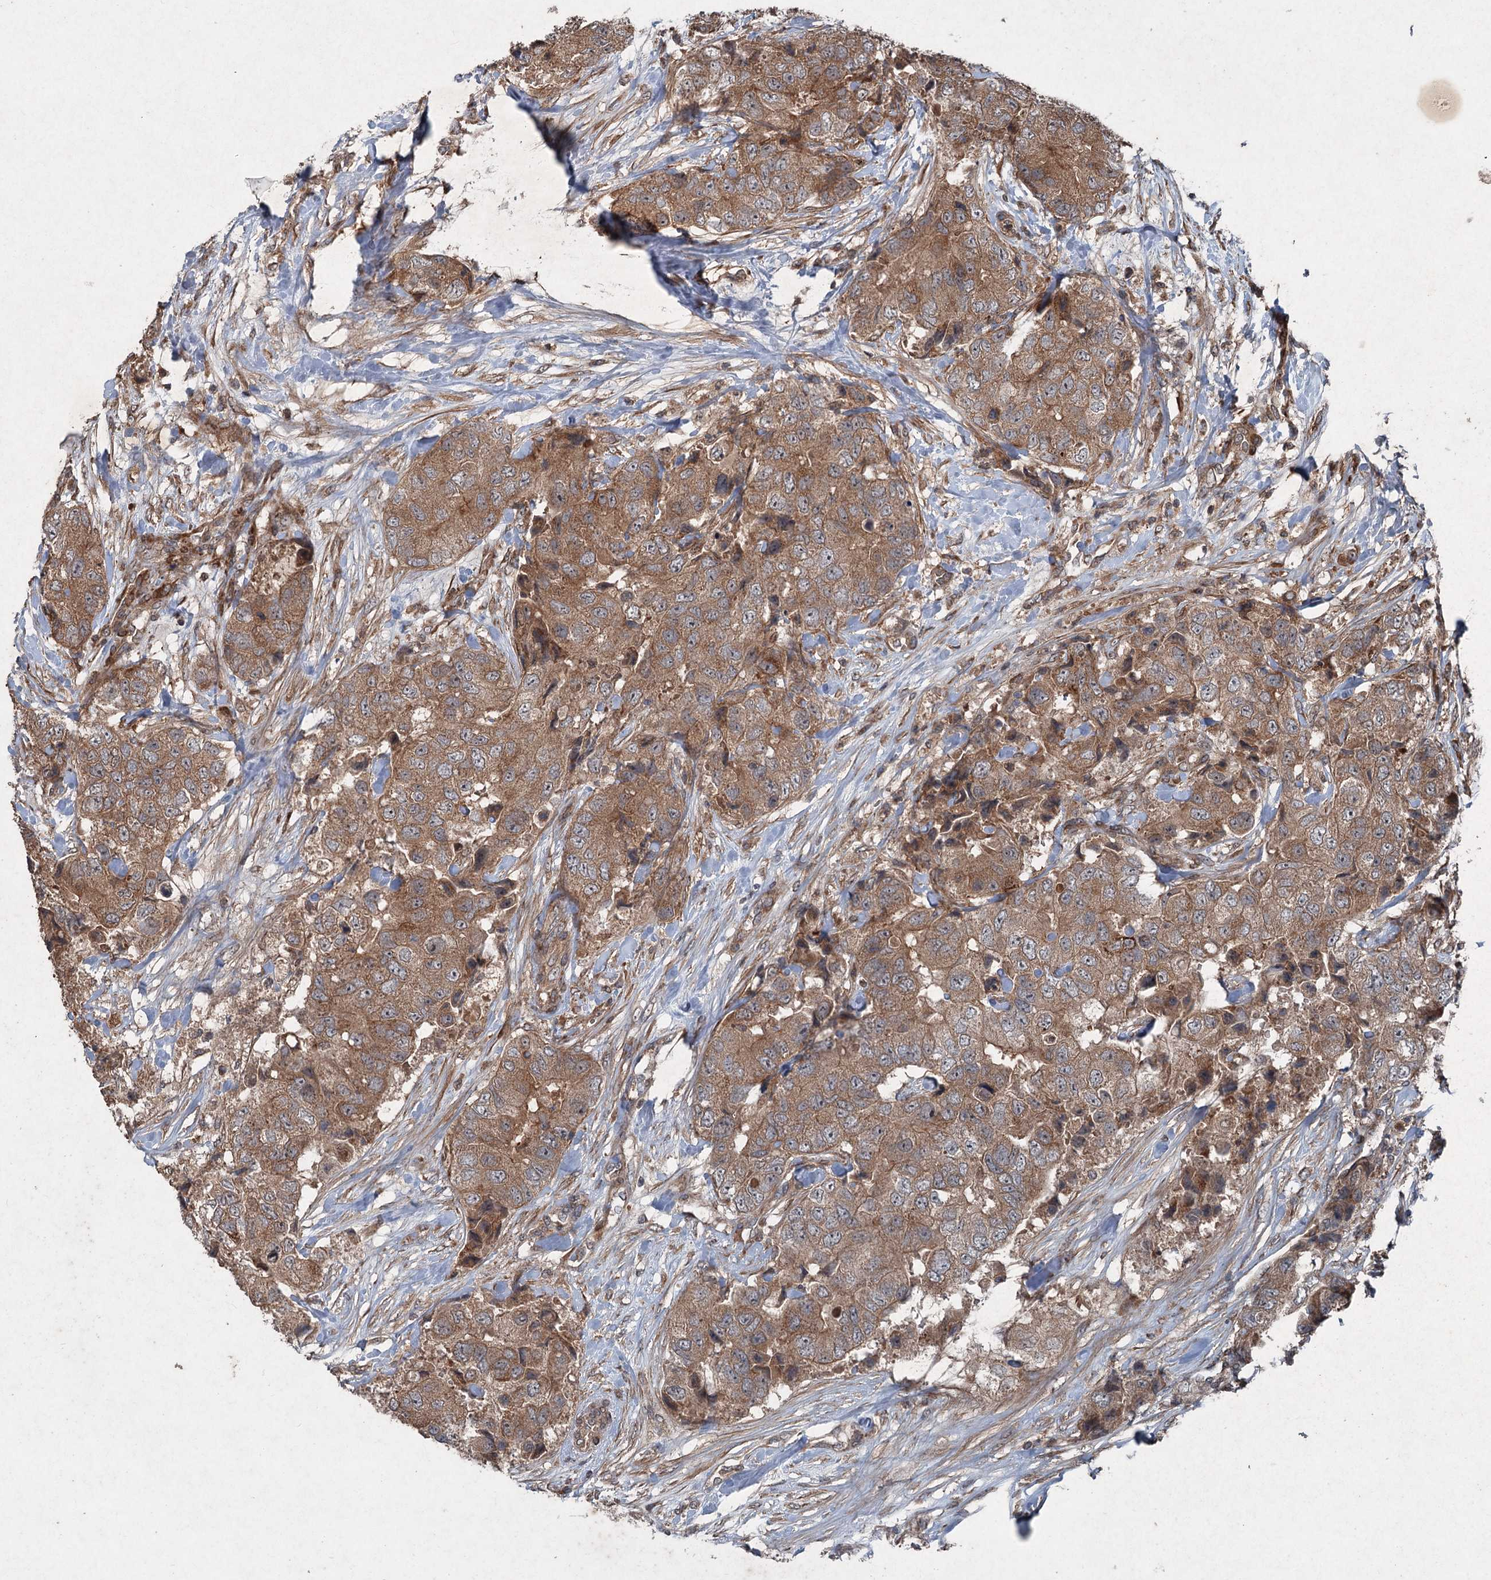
{"staining": {"intensity": "moderate", "quantity": ">75%", "location": "cytoplasmic/membranous"}, "tissue": "breast cancer", "cell_type": "Tumor cells", "image_type": "cancer", "snomed": [{"axis": "morphology", "description": "Duct carcinoma"}, {"axis": "topography", "description": "Breast"}], "caption": "This photomicrograph exhibits immunohistochemistry (IHC) staining of breast cancer, with medium moderate cytoplasmic/membranous expression in about >75% of tumor cells.", "gene": "ALAS1", "patient": {"sex": "female", "age": 62}}